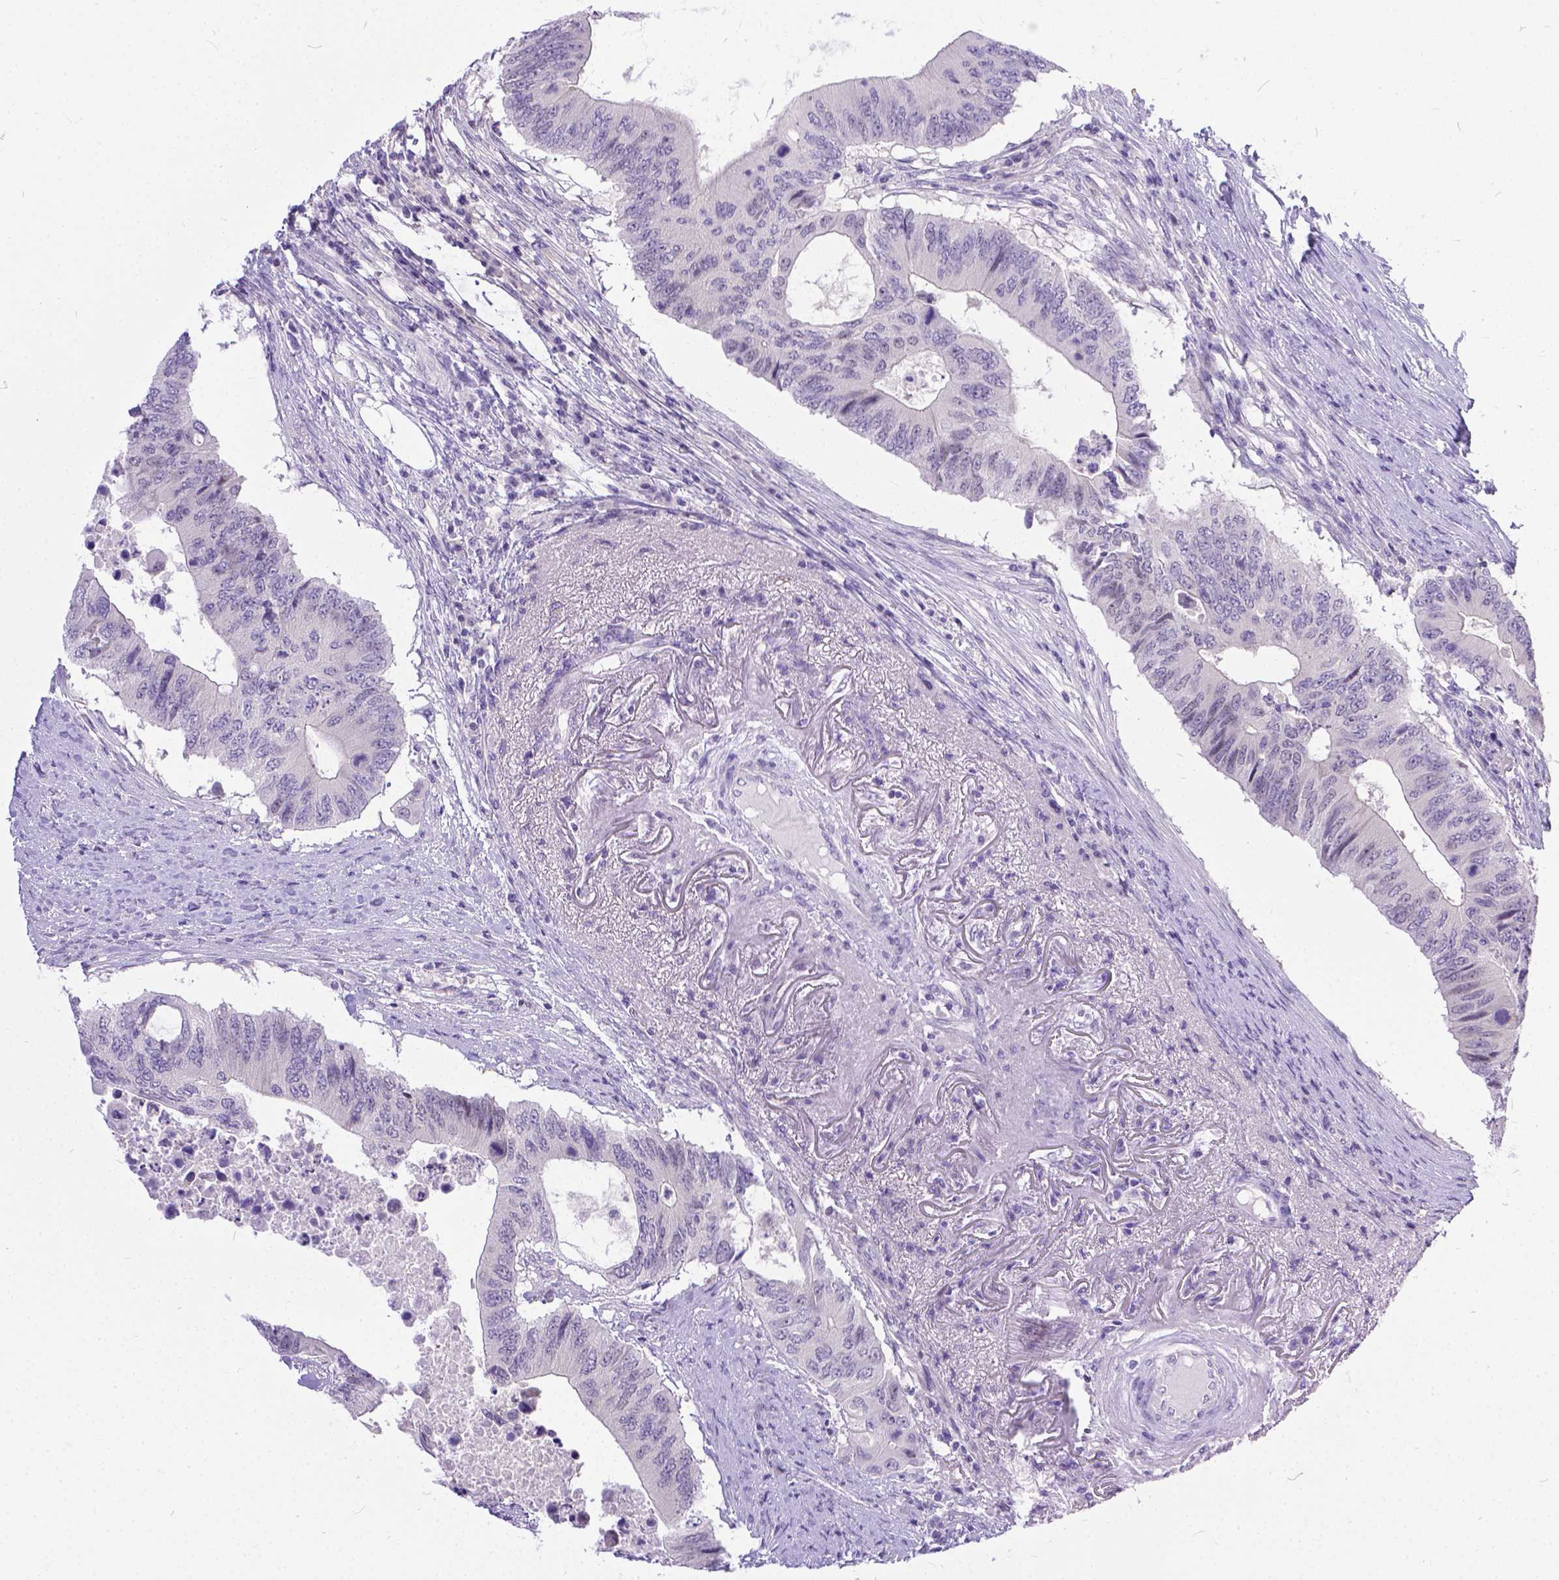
{"staining": {"intensity": "negative", "quantity": "none", "location": "none"}, "tissue": "colorectal cancer", "cell_type": "Tumor cells", "image_type": "cancer", "snomed": [{"axis": "morphology", "description": "Adenocarcinoma, NOS"}, {"axis": "topography", "description": "Colon"}], "caption": "Tumor cells are negative for brown protein staining in adenocarcinoma (colorectal).", "gene": "TTLL6", "patient": {"sex": "male", "age": 71}}